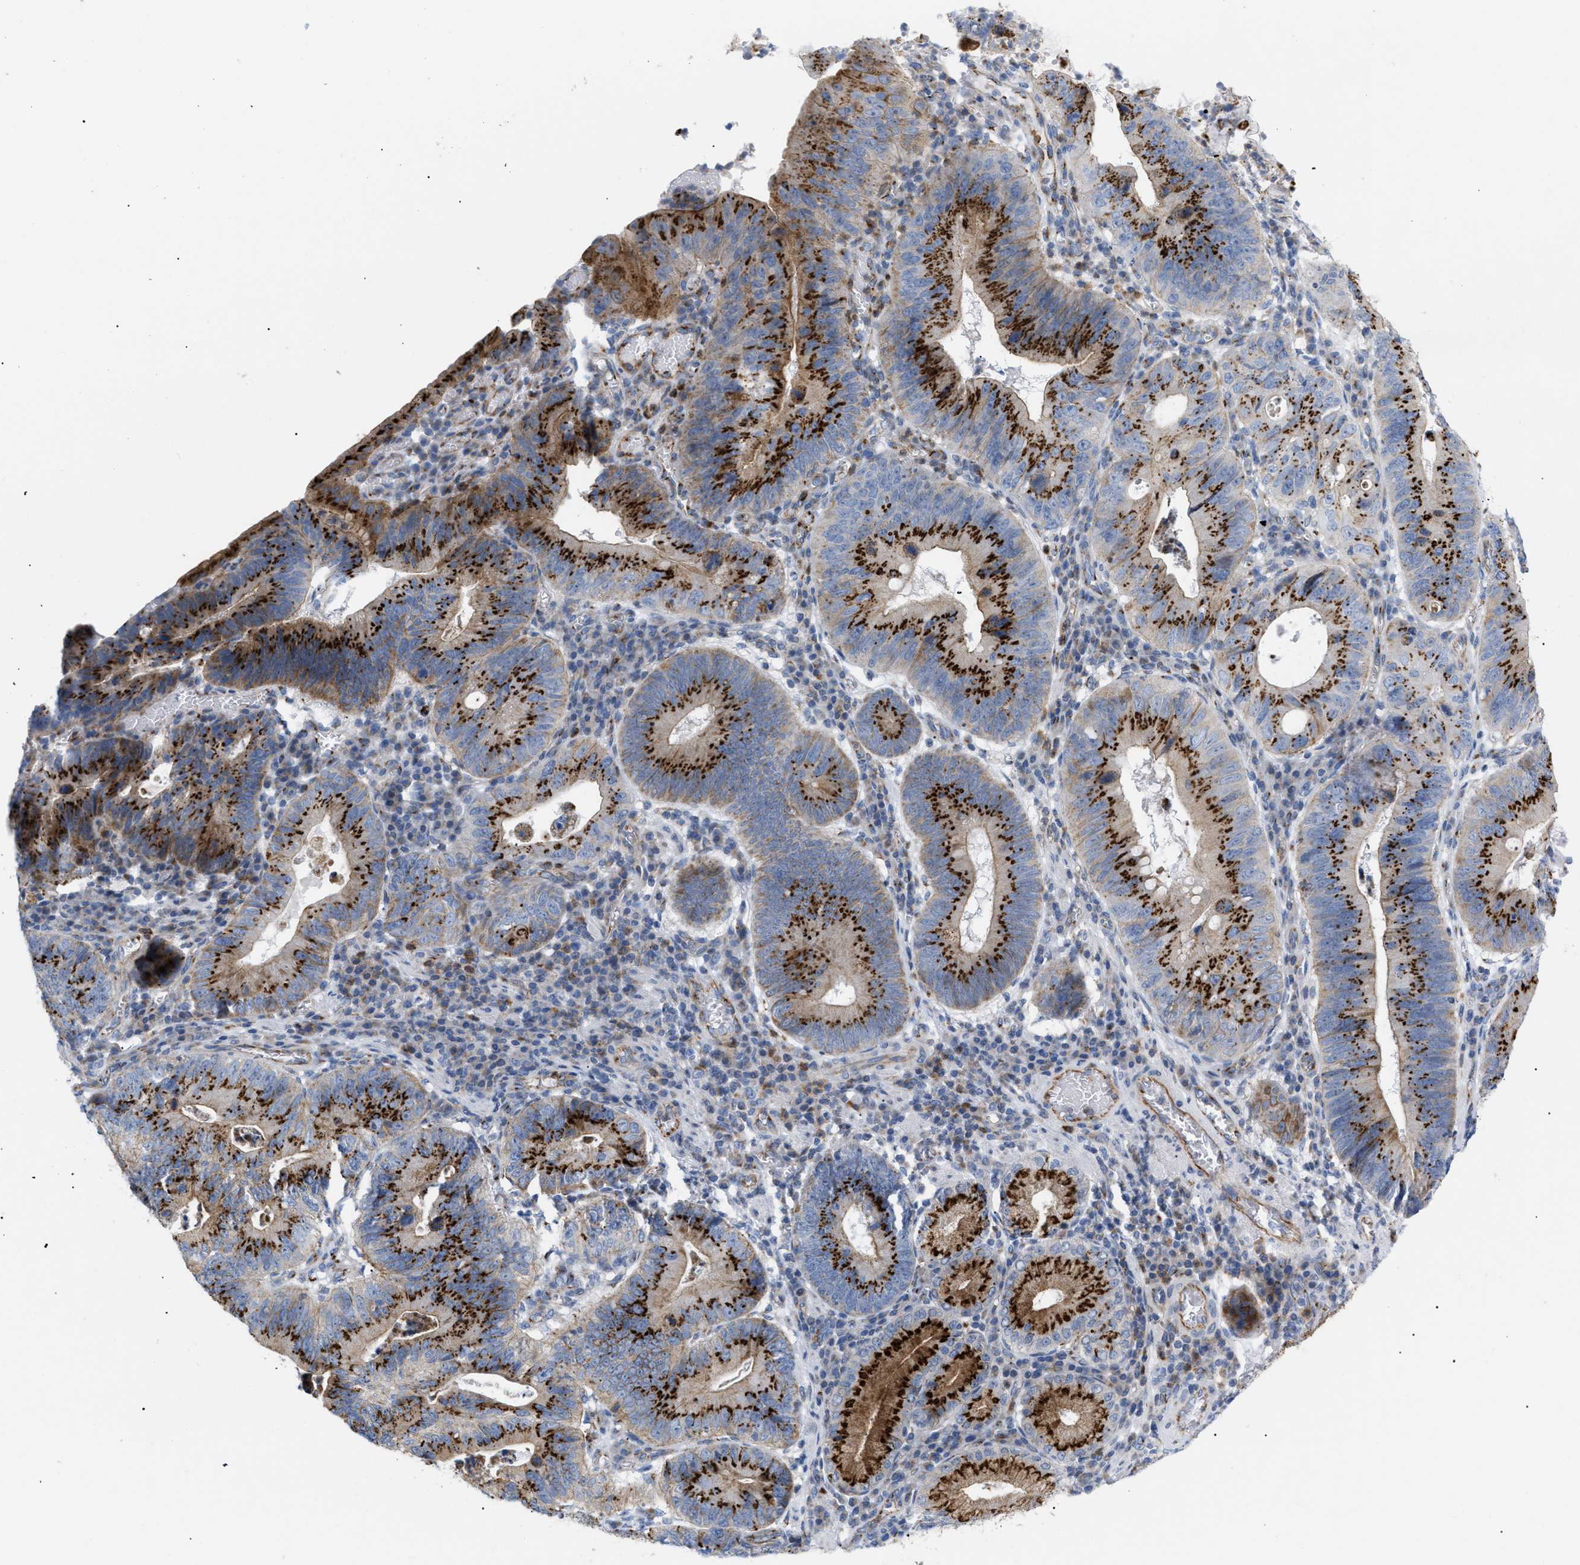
{"staining": {"intensity": "strong", "quantity": ">75%", "location": "cytoplasmic/membranous"}, "tissue": "stomach cancer", "cell_type": "Tumor cells", "image_type": "cancer", "snomed": [{"axis": "morphology", "description": "Adenocarcinoma, NOS"}, {"axis": "topography", "description": "Stomach"}], "caption": "Stomach cancer stained with a brown dye demonstrates strong cytoplasmic/membranous positive staining in about >75% of tumor cells.", "gene": "TMEM17", "patient": {"sex": "male", "age": 59}}